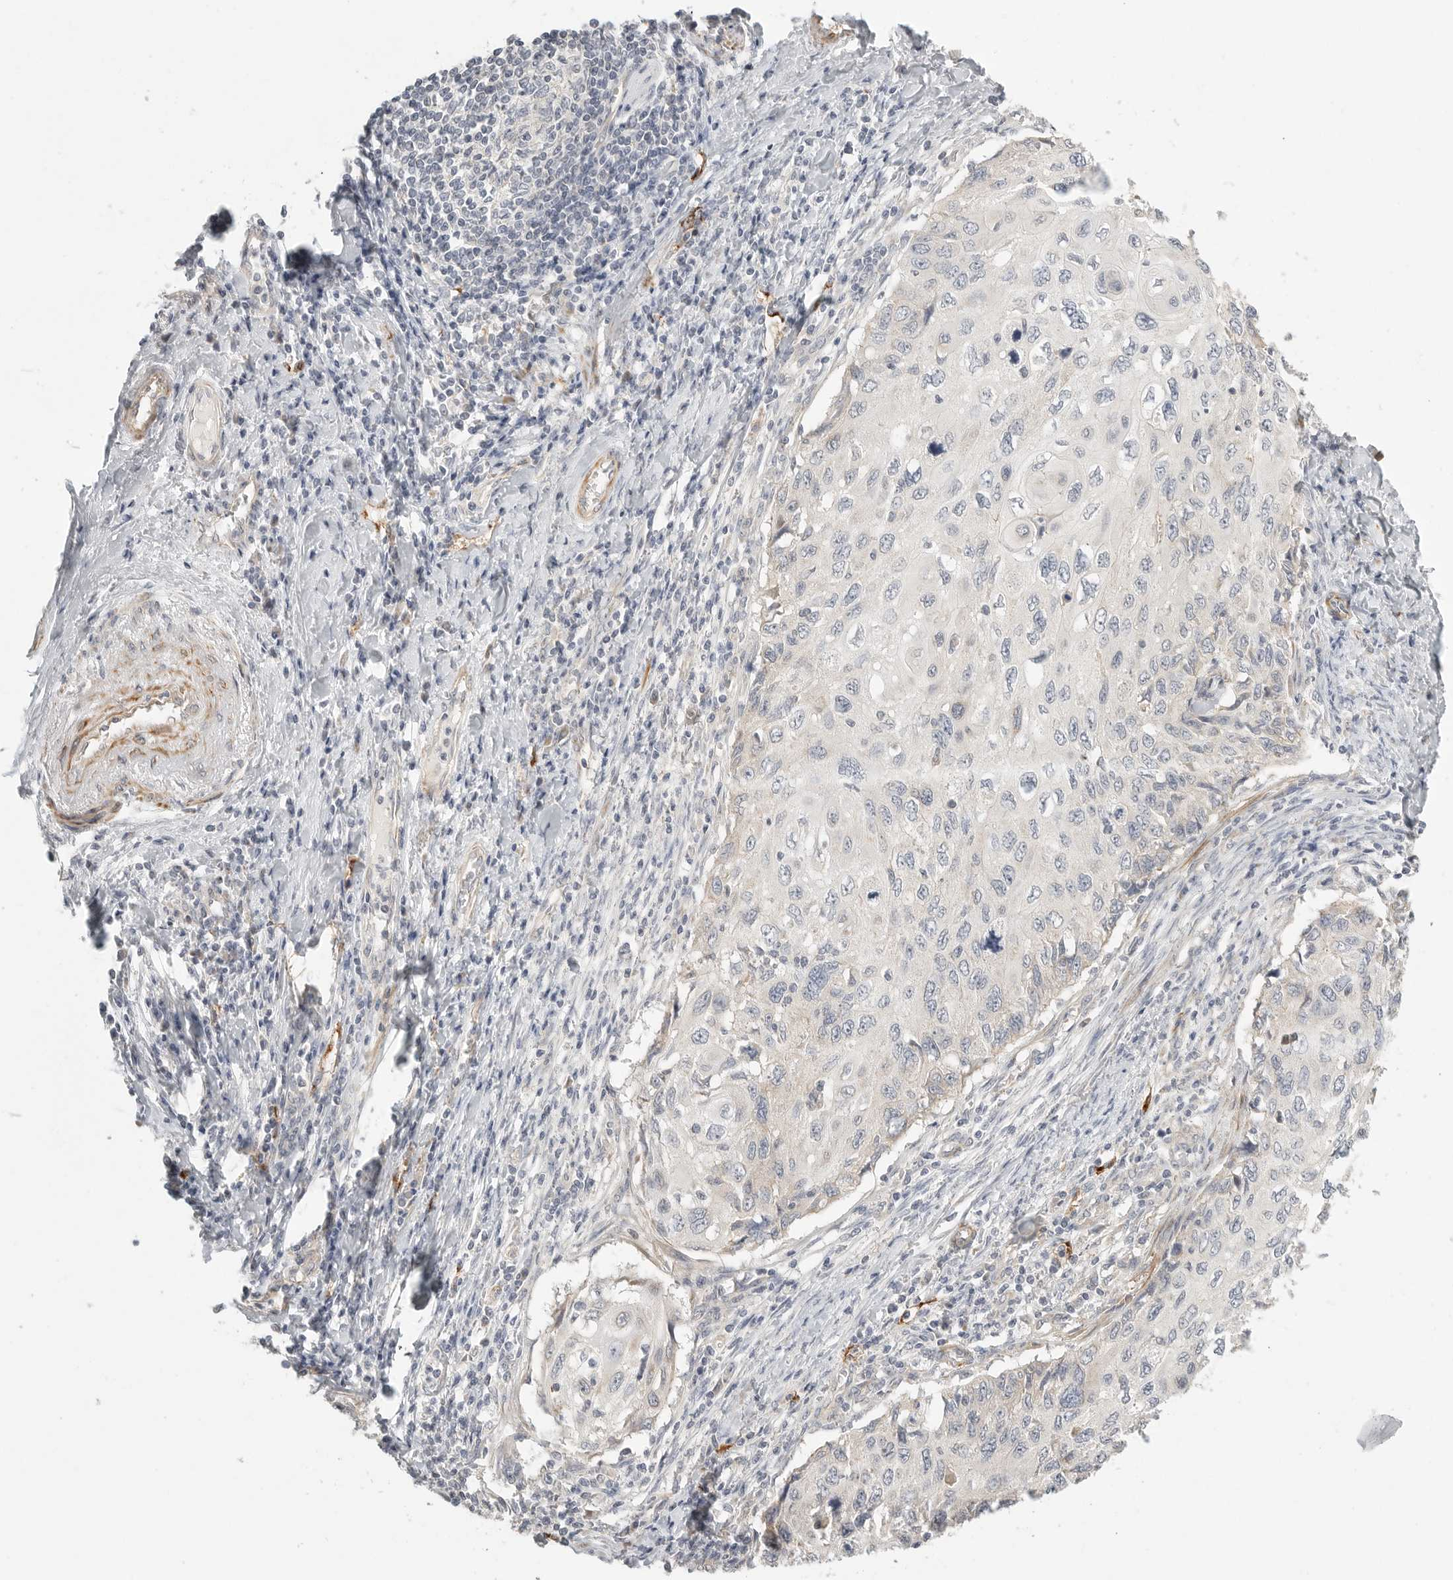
{"staining": {"intensity": "negative", "quantity": "none", "location": "none"}, "tissue": "cervical cancer", "cell_type": "Tumor cells", "image_type": "cancer", "snomed": [{"axis": "morphology", "description": "Squamous cell carcinoma, NOS"}, {"axis": "topography", "description": "Cervix"}], "caption": "This is a image of IHC staining of cervical cancer (squamous cell carcinoma), which shows no expression in tumor cells.", "gene": "STAB2", "patient": {"sex": "female", "age": 70}}